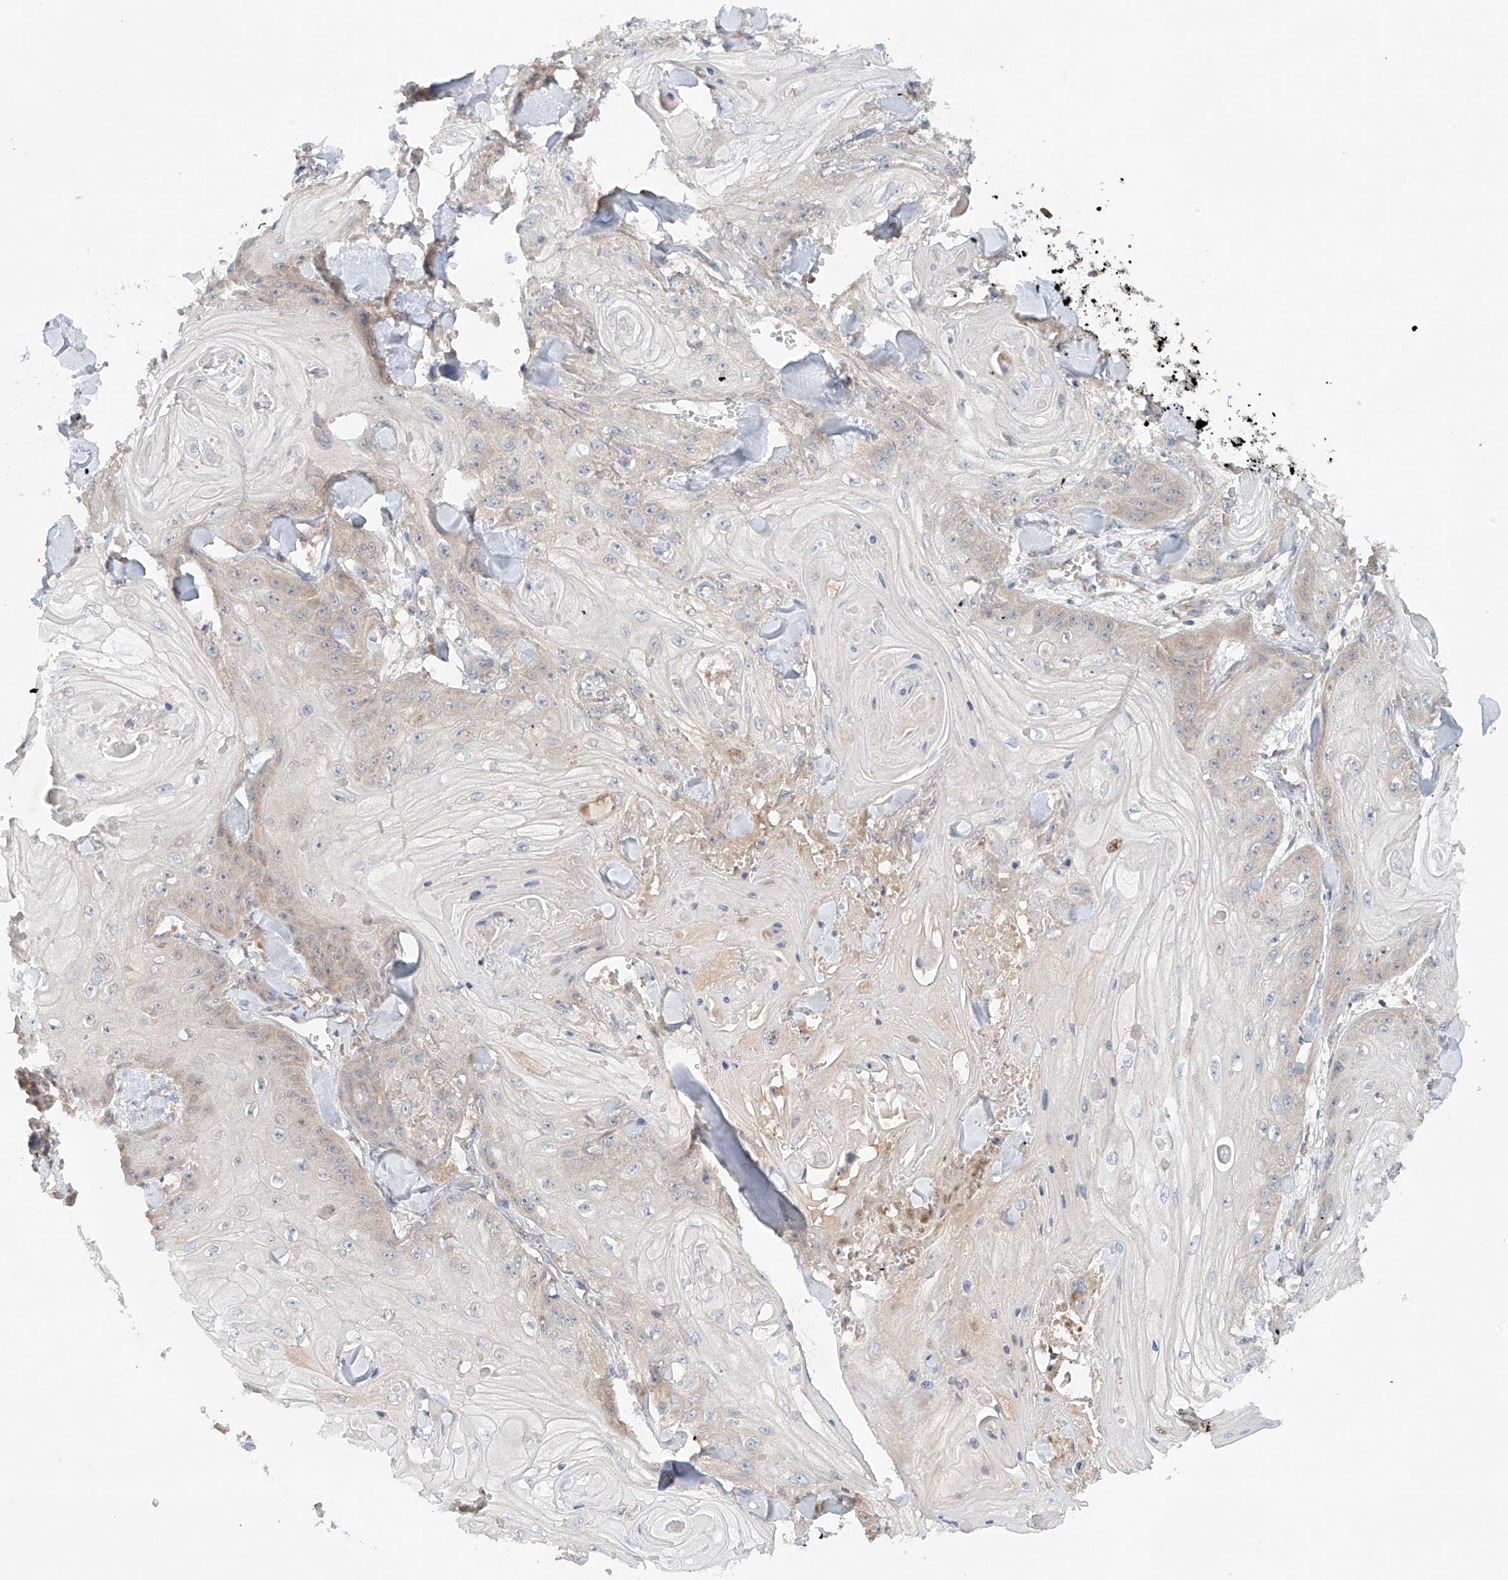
{"staining": {"intensity": "negative", "quantity": "none", "location": "none"}, "tissue": "skin cancer", "cell_type": "Tumor cells", "image_type": "cancer", "snomed": [{"axis": "morphology", "description": "Squamous cell carcinoma, NOS"}, {"axis": "topography", "description": "Skin"}], "caption": "Immunohistochemistry (IHC) of human skin squamous cell carcinoma demonstrates no positivity in tumor cells. The staining is performed using DAB brown chromogen with nuclei counter-stained in using hematoxylin.", "gene": "LYRM9", "patient": {"sex": "male", "age": 74}}